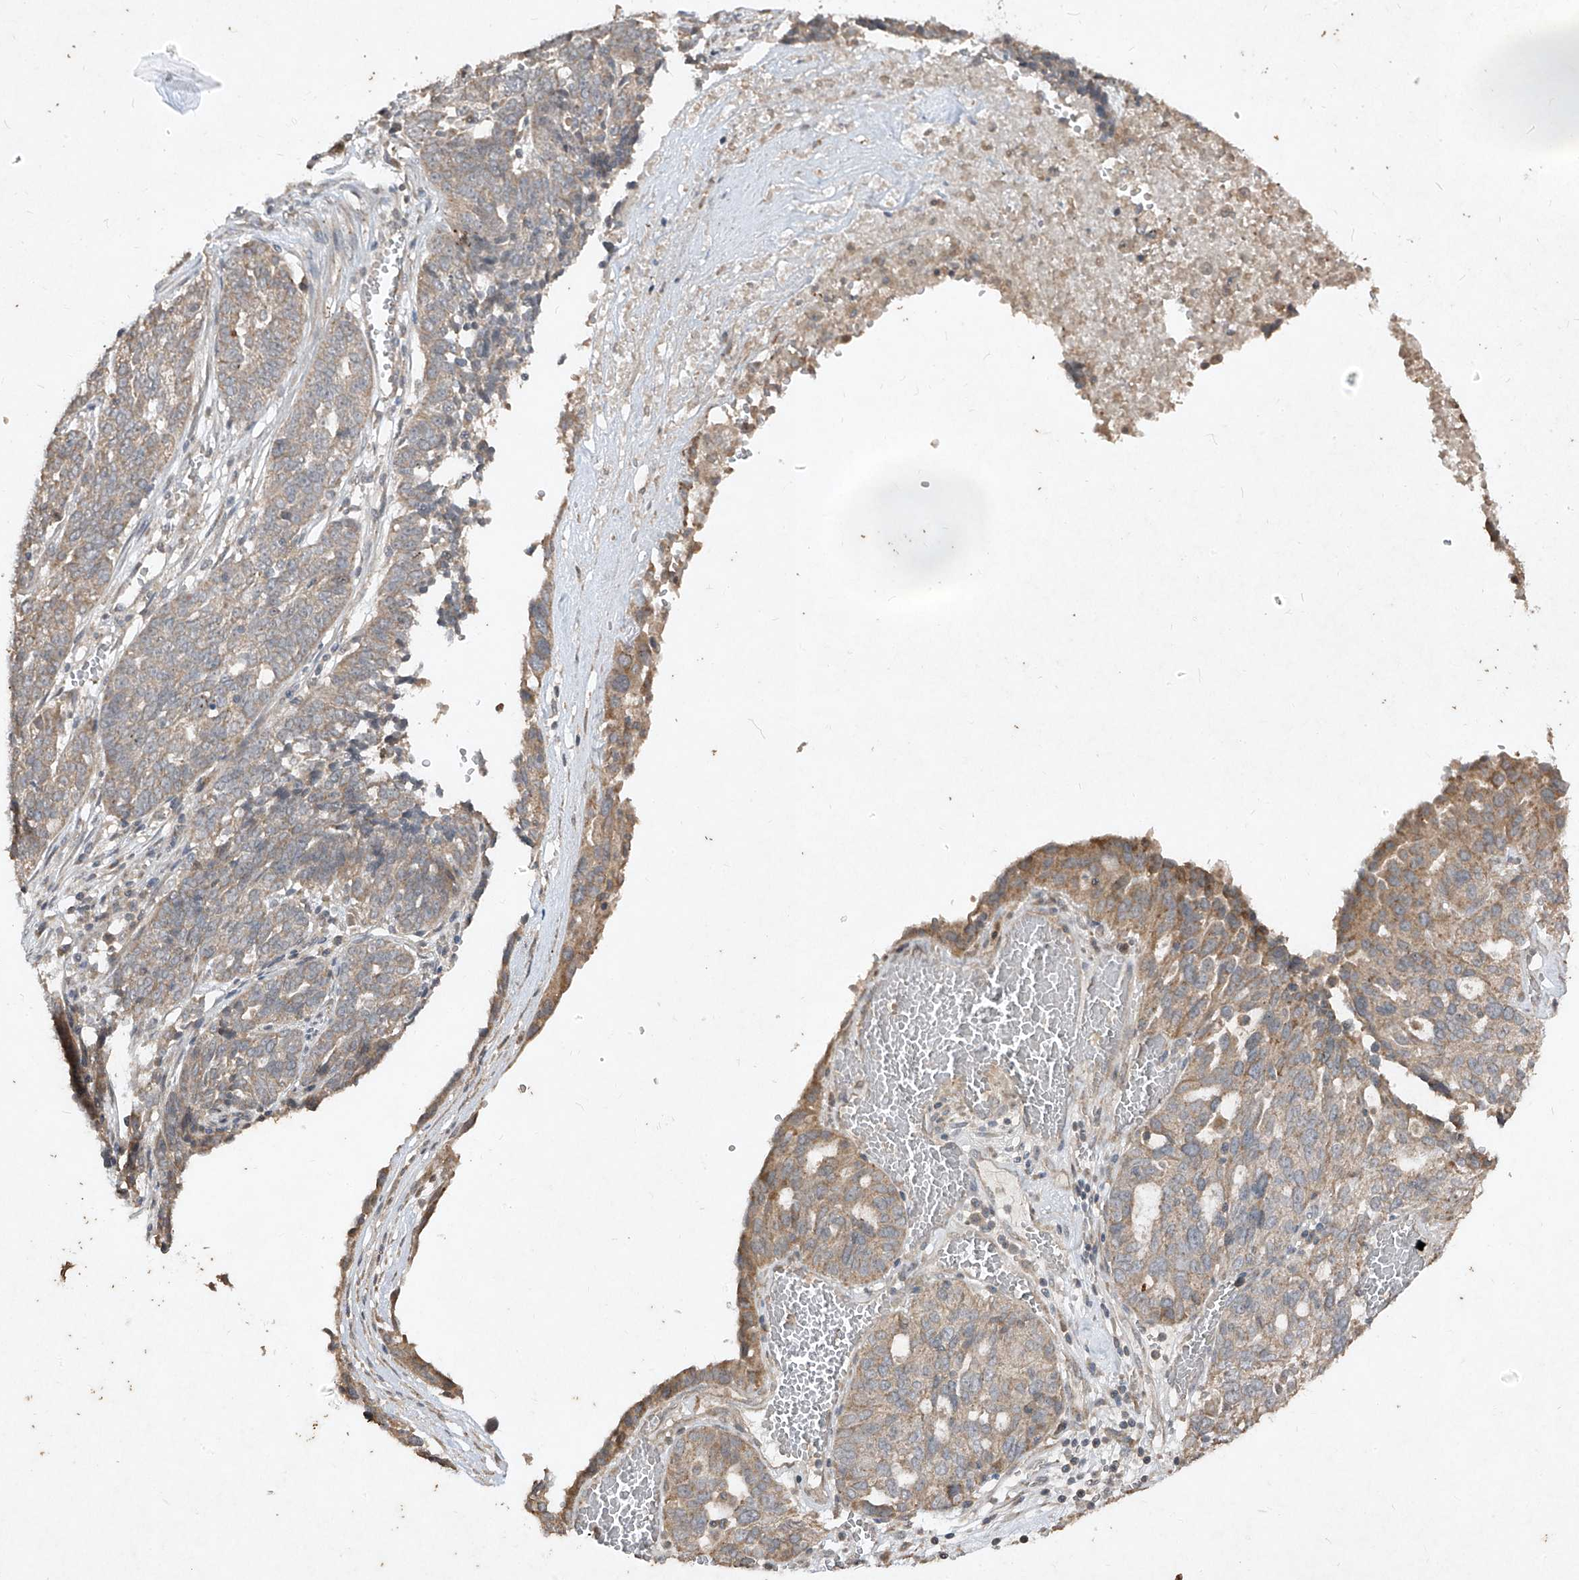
{"staining": {"intensity": "moderate", "quantity": "25%-75%", "location": "cytoplasmic/membranous"}, "tissue": "ovarian cancer", "cell_type": "Tumor cells", "image_type": "cancer", "snomed": [{"axis": "morphology", "description": "Cystadenocarcinoma, serous, NOS"}, {"axis": "topography", "description": "Ovary"}], "caption": "IHC of ovarian serous cystadenocarcinoma displays medium levels of moderate cytoplasmic/membranous staining in about 25%-75% of tumor cells.", "gene": "ABCD3", "patient": {"sex": "female", "age": 59}}